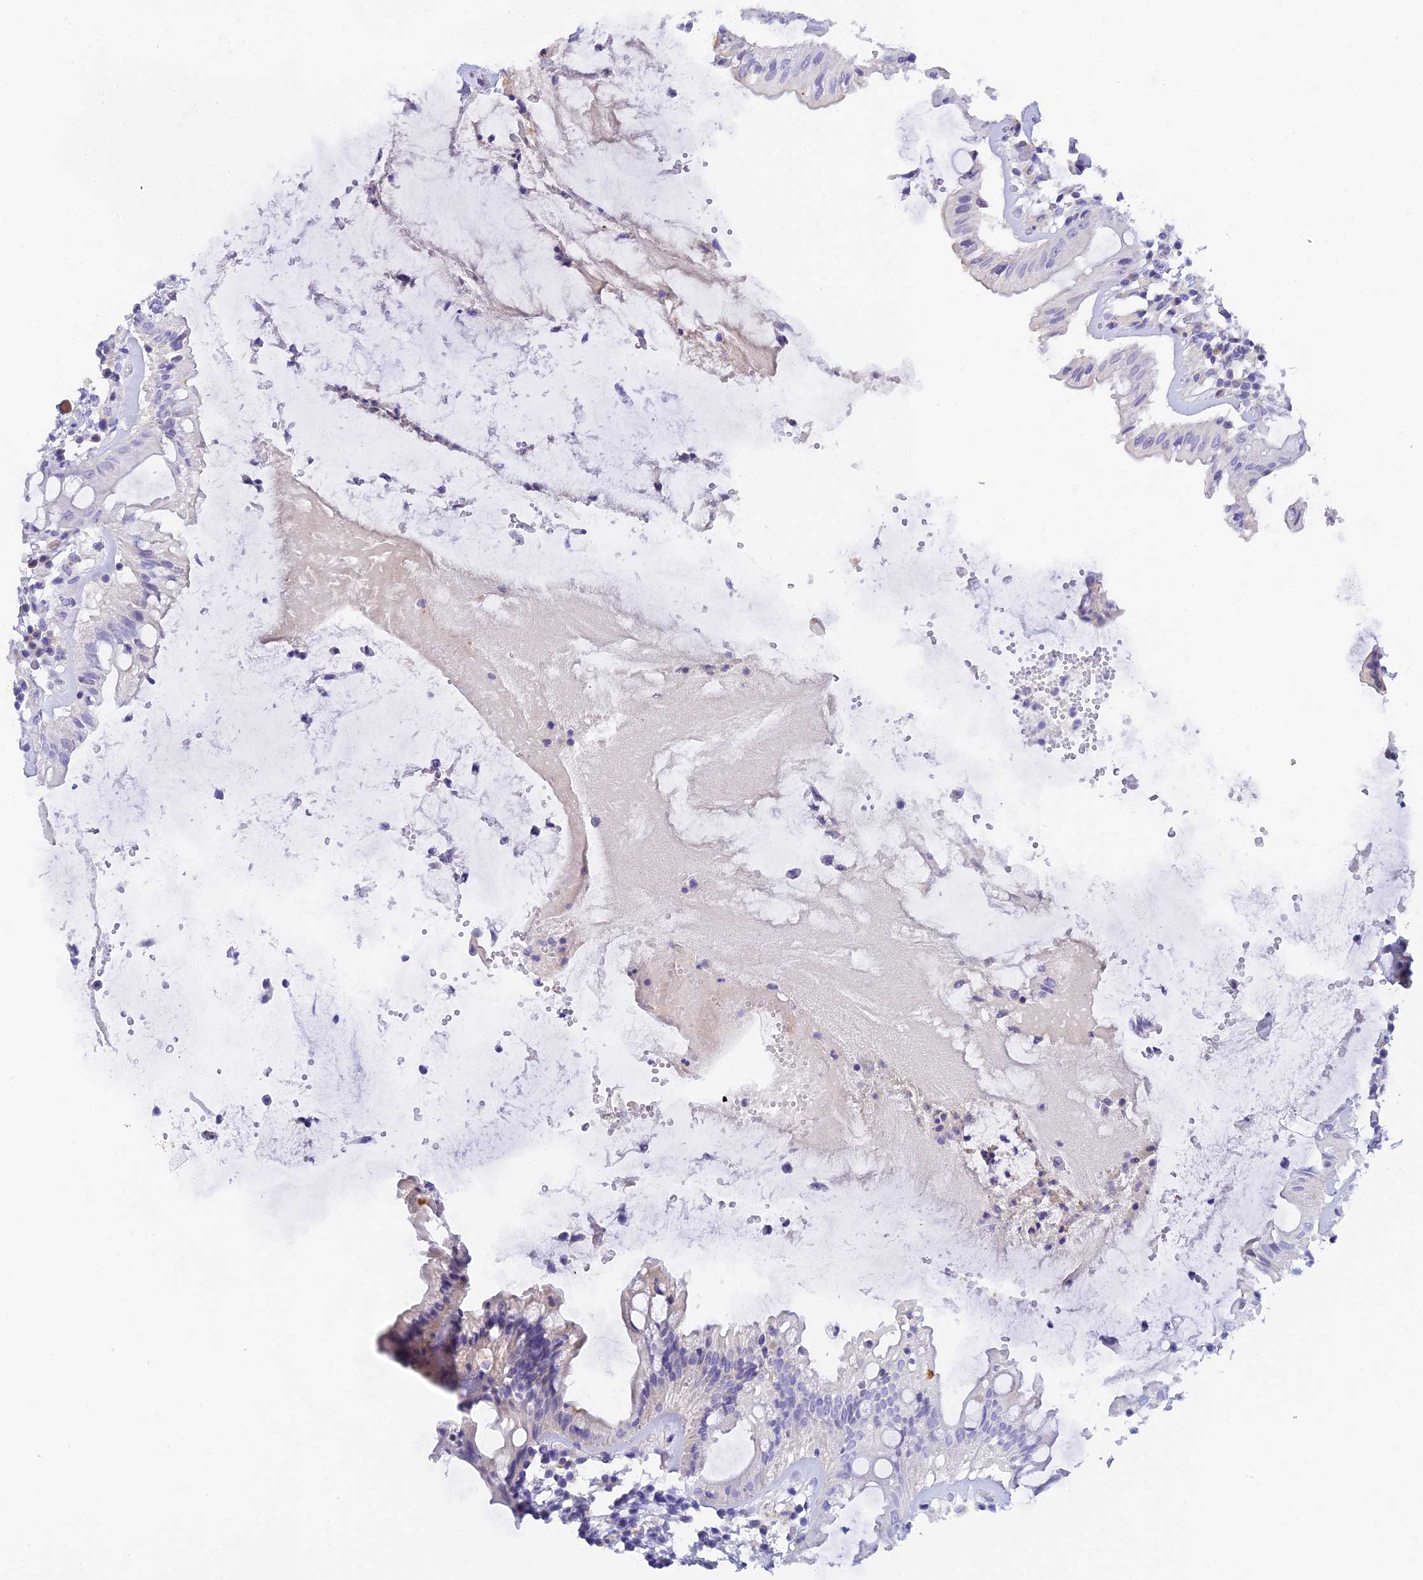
{"staining": {"intensity": "moderate", "quantity": "<25%", "location": "cytoplasmic/membranous"}, "tissue": "rectum", "cell_type": "Glandular cells", "image_type": "normal", "snomed": [{"axis": "morphology", "description": "Normal tissue, NOS"}, {"axis": "topography", "description": "Rectum"}], "caption": "Protein analysis of normal rectum reveals moderate cytoplasmic/membranous positivity in about <25% of glandular cells.", "gene": "C12orf29", "patient": {"sex": "female", "age": 57}}